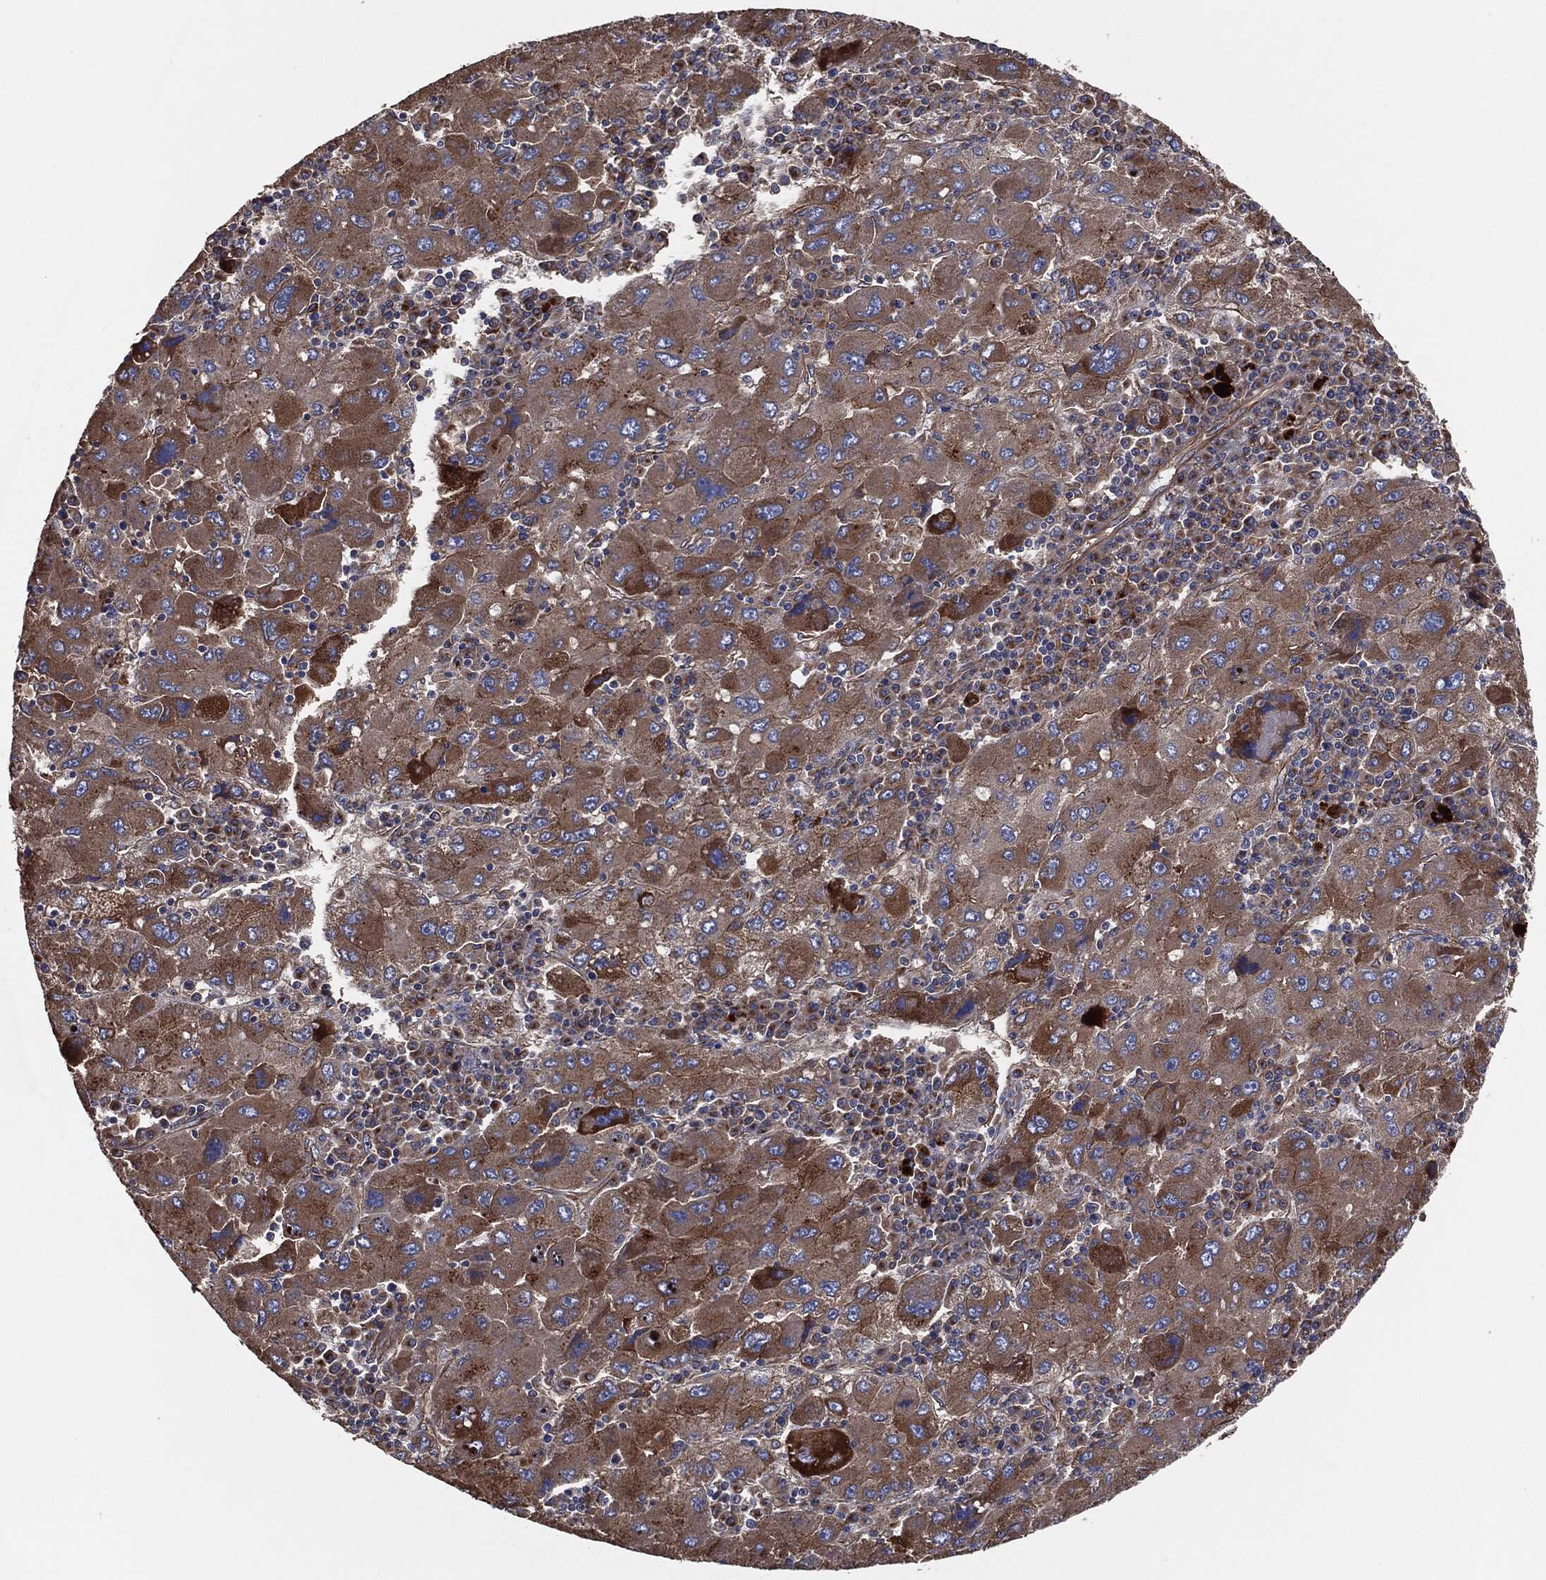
{"staining": {"intensity": "strong", "quantity": "<25%", "location": "cytoplasmic/membranous"}, "tissue": "liver cancer", "cell_type": "Tumor cells", "image_type": "cancer", "snomed": [{"axis": "morphology", "description": "Carcinoma, Hepatocellular, NOS"}, {"axis": "topography", "description": "Liver"}], "caption": "A high-resolution histopathology image shows IHC staining of liver hepatocellular carcinoma, which demonstrates strong cytoplasmic/membranous staining in about <25% of tumor cells. (Stains: DAB in brown, nuclei in blue, Microscopy: brightfield microscopy at high magnification).", "gene": "CTNNA1", "patient": {"sex": "male", "age": 75}}